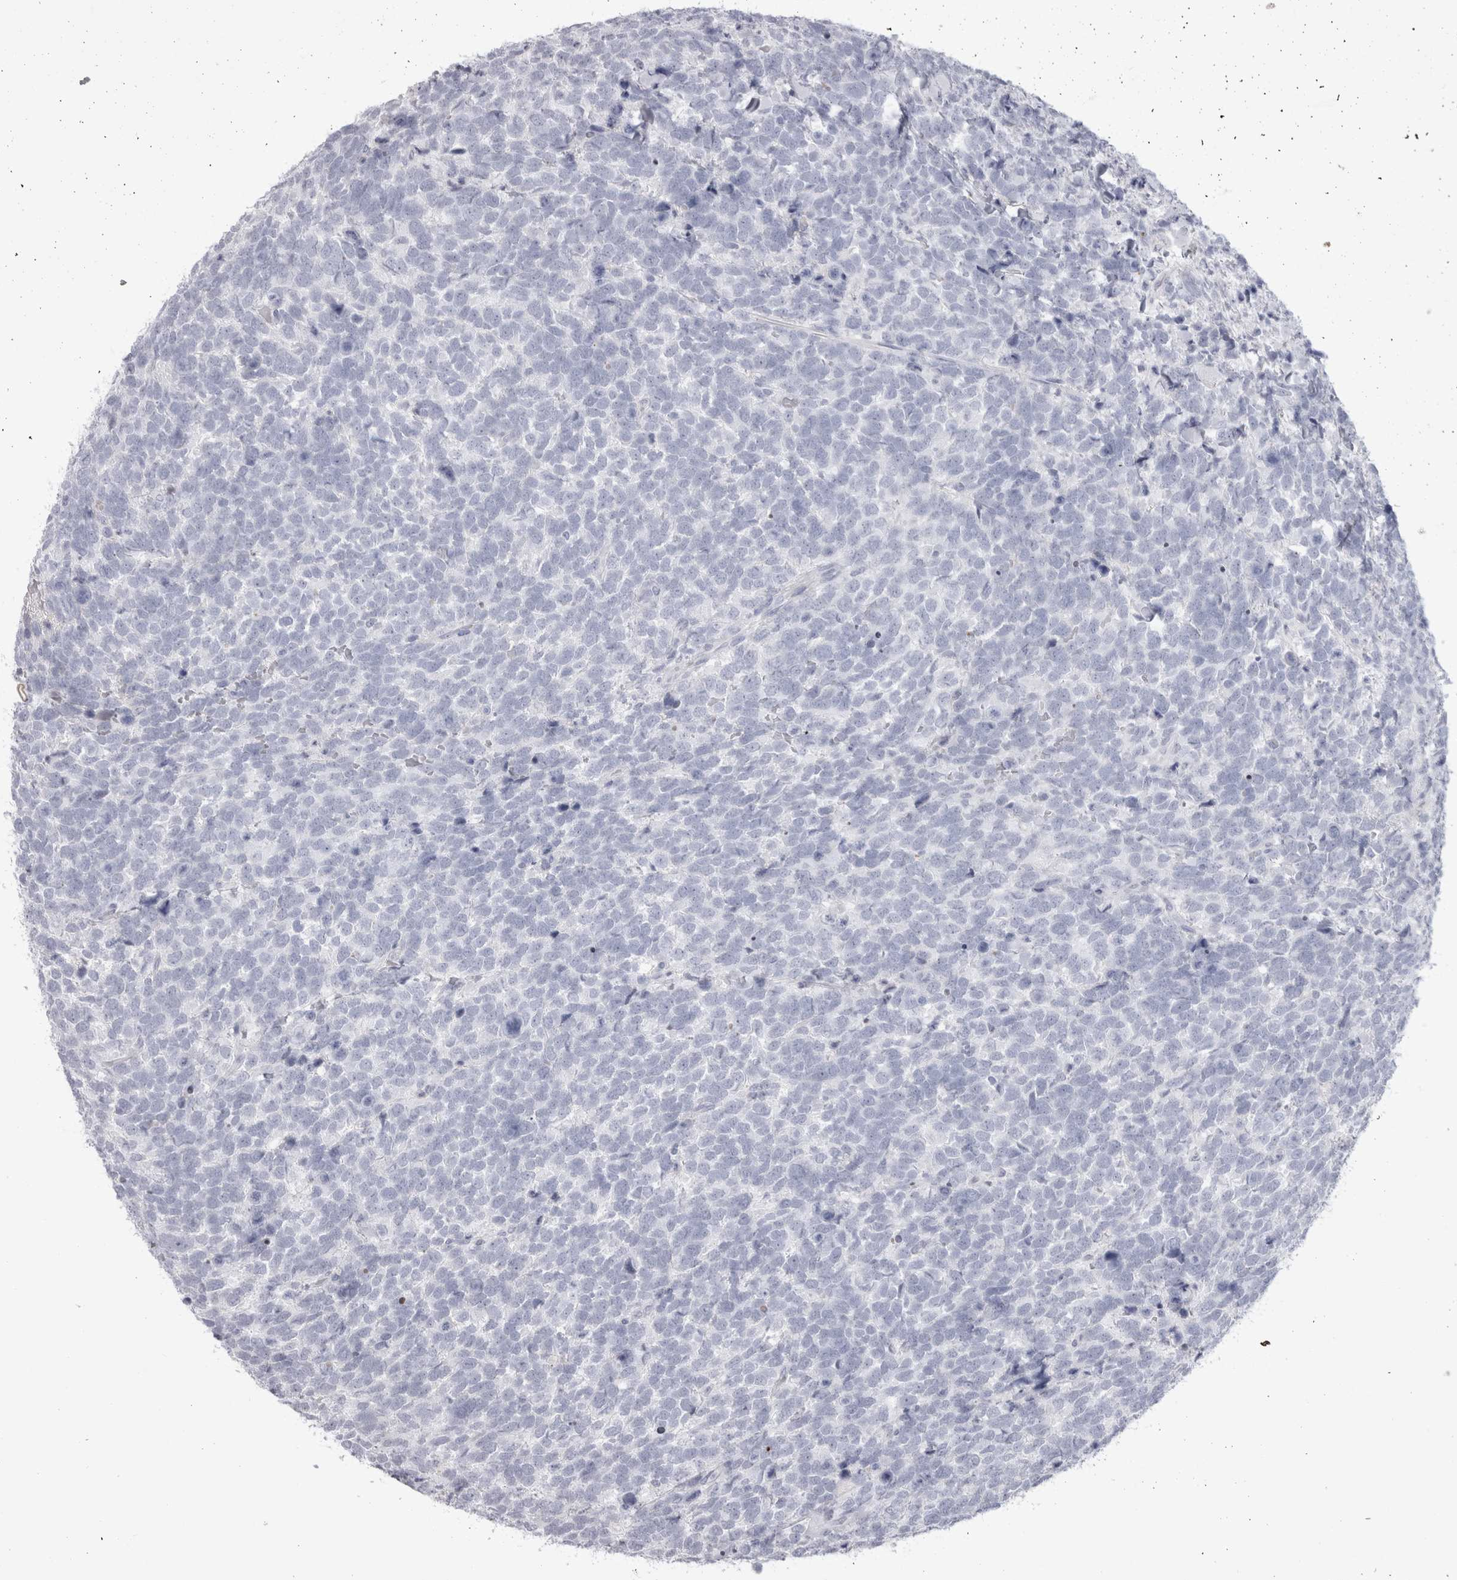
{"staining": {"intensity": "negative", "quantity": "none", "location": "none"}, "tissue": "urothelial cancer", "cell_type": "Tumor cells", "image_type": "cancer", "snomed": [{"axis": "morphology", "description": "Urothelial carcinoma, High grade"}, {"axis": "topography", "description": "Urinary bladder"}], "caption": "An image of urothelial cancer stained for a protein exhibits no brown staining in tumor cells.", "gene": "ADAM2", "patient": {"sex": "female", "age": 82}}